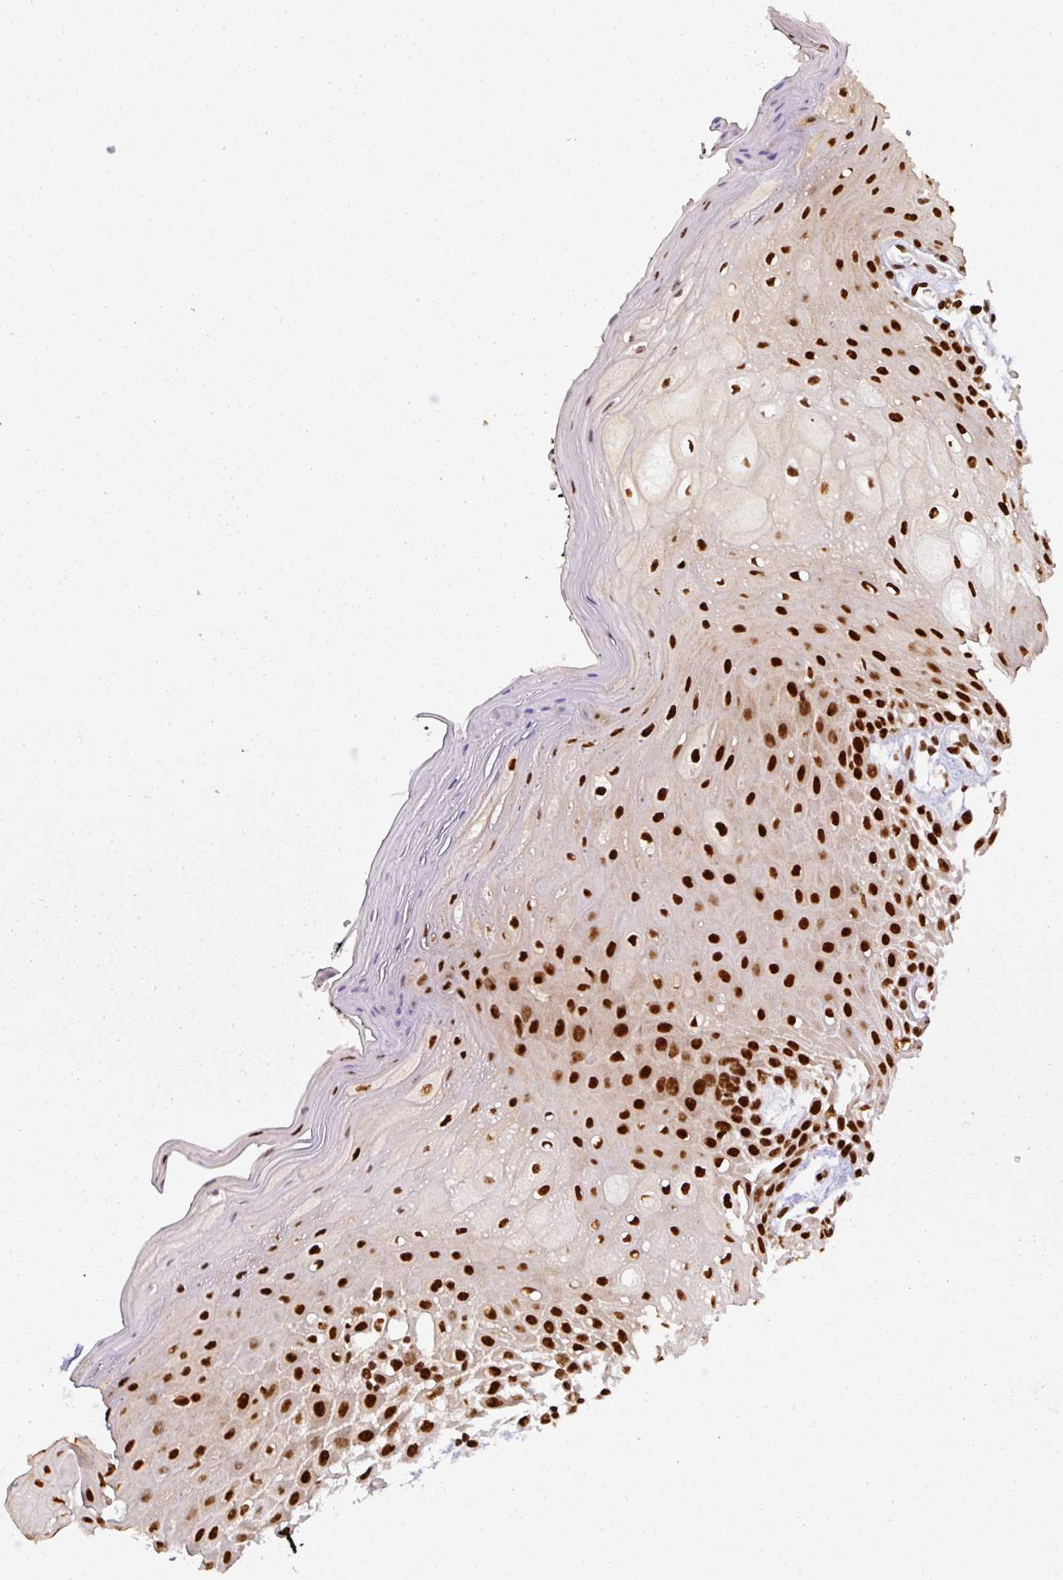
{"staining": {"intensity": "strong", "quantity": ">75%", "location": "nuclear"}, "tissue": "oral mucosa", "cell_type": "Squamous epithelial cells", "image_type": "normal", "snomed": [{"axis": "morphology", "description": "Normal tissue, NOS"}, {"axis": "topography", "description": "Oral tissue"}, {"axis": "topography", "description": "Tounge, NOS"}], "caption": "This is an image of immunohistochemistry staining of normal oral mucosa, which shows strong positivity in the nuclear of squamous epithelial cells.", "gene": "SIK3", "patient": {"sex": "female", "age": 59}}